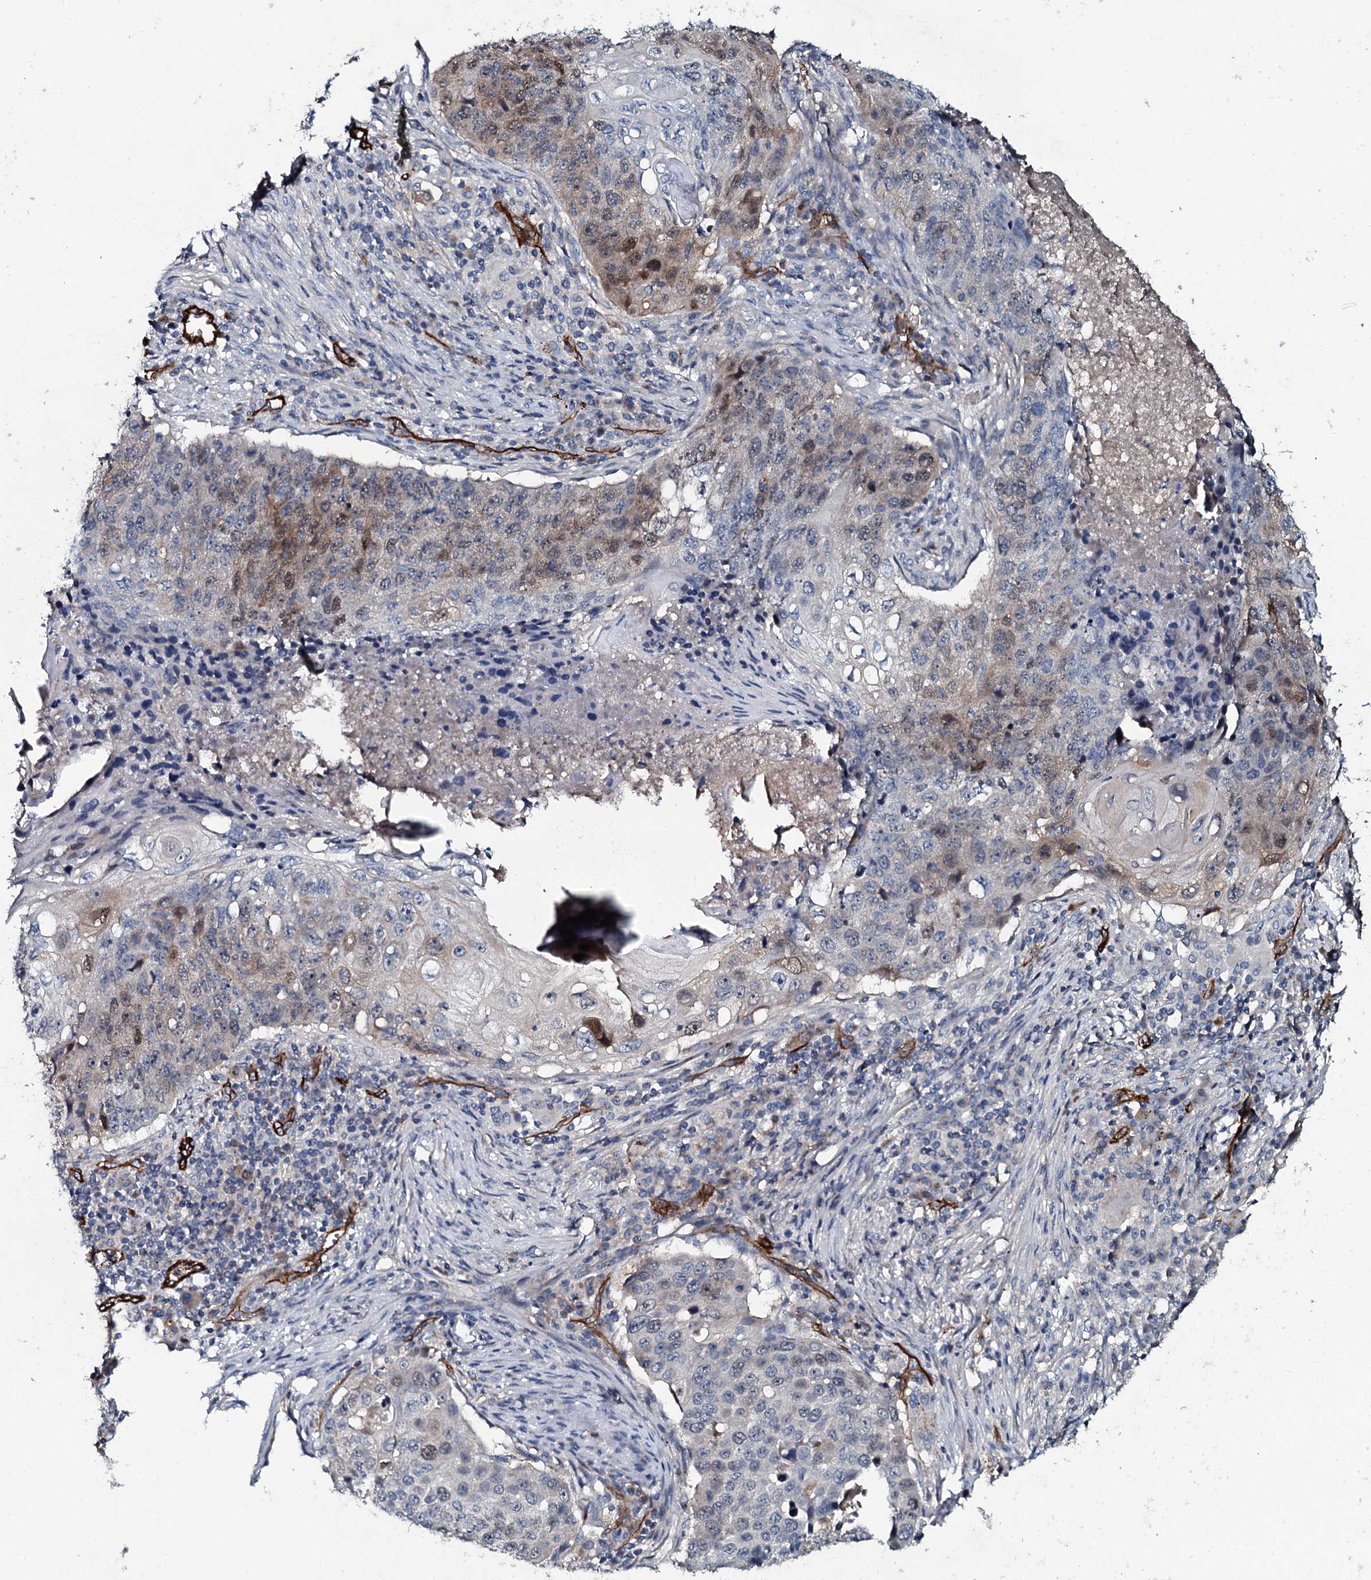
{"staining": {"intensity": "moderate", "quantity": "<25%", "location": "cytoplasmic/membranous,nuclear"}, "tissue": "lung cancer", "cell_type": "Tumor cells", "image_type": "cancer", "snomed": [{"axis": "morphology", "description": "Squamous cell carcinoma, NOS"}, {"axis": "topography", "description": "Lung"}], "caption": "Protein positivity by immunohistochemistry reveals moderate cytoplasmic/membranous and nuclear expression in approximately <25% of tumor cells in squamous cell carcinoma (lung).", "gene": "CLEC14A", "patient": {"sex": "female", "age": 63}}